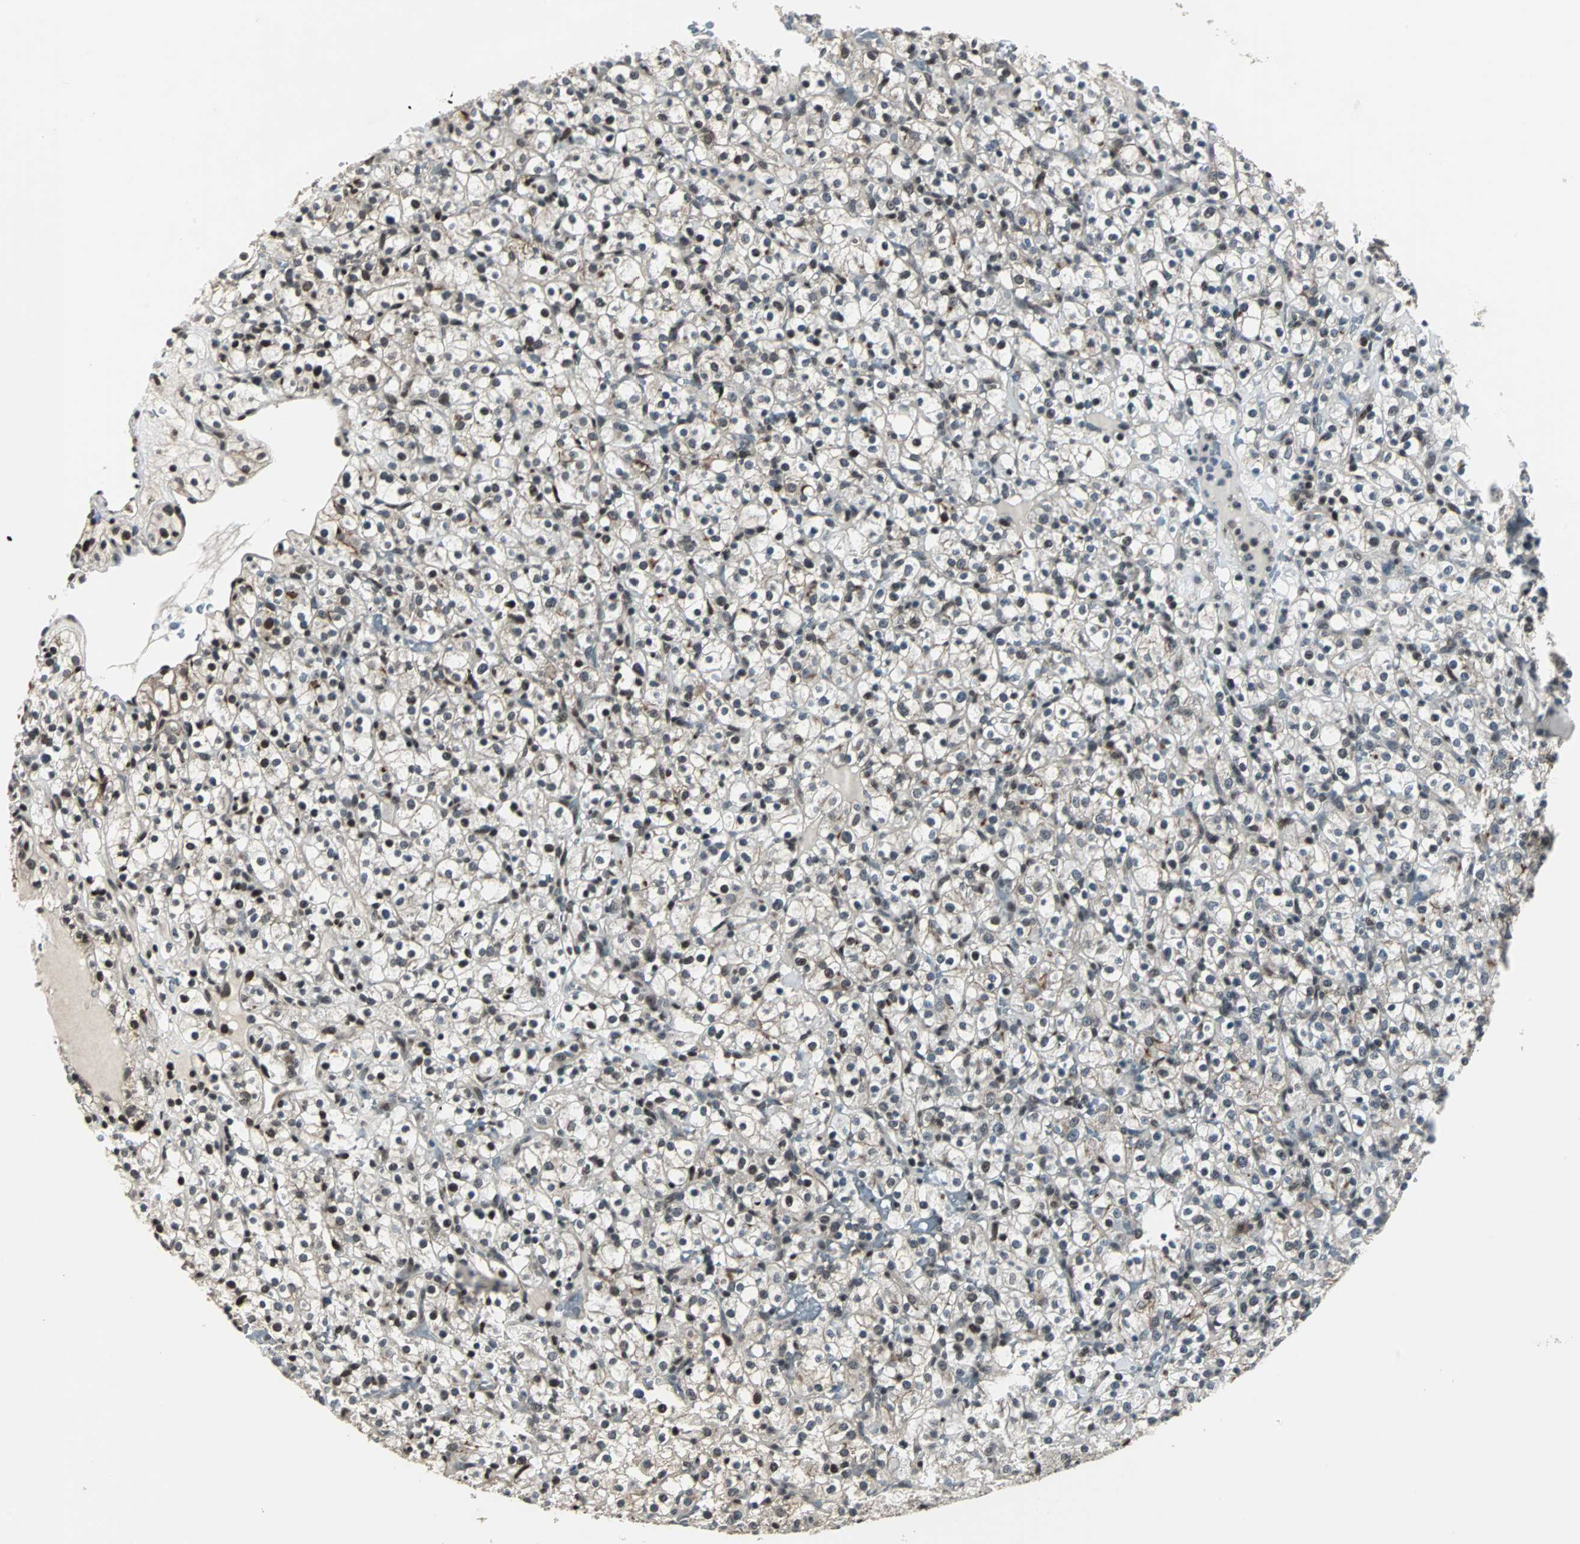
{"staining": {"intensity": "moderate", "quantity": "25%-75%", "location": "nuclear"}, "tissue": "renal cancer", "cell_type": "Tumor cells", "image_type": "cancer", "snomed": [{"axis": "morphology", "description": "Normal tissue, NOS"}, {"axis": "morphology", "description": "Adenocarcinoma, NOS"}, {"axis": "topography", "description": "Kidney"}], "caption": "Immunohistochemical staining of human adenocarcinoma (renal) exhibits medium levels of moderate nuclear protein positivity in about 25%-75% of tumor cells.", "gene": "MKX", "patient": {"sex": "female", "age": 72}}